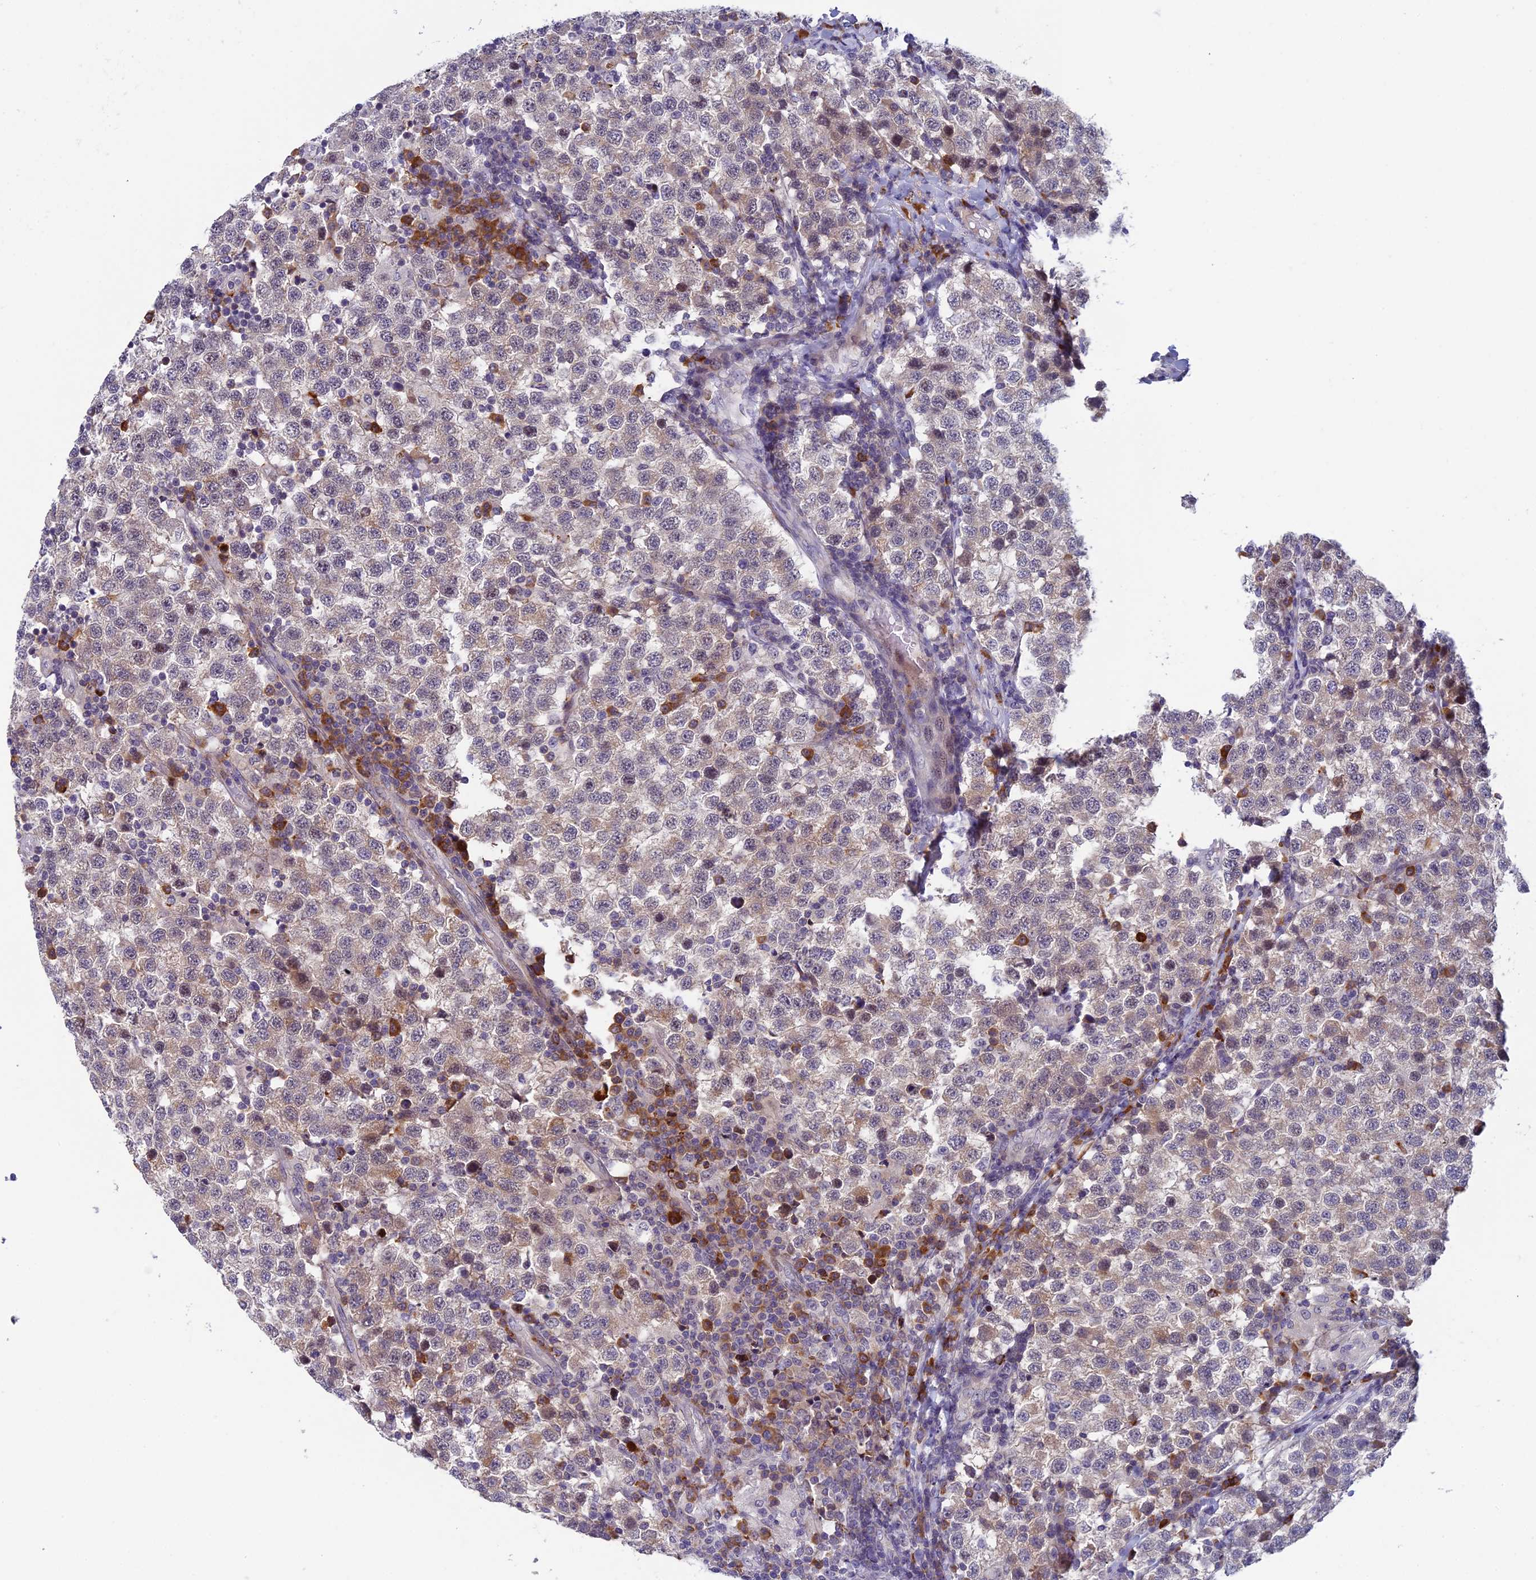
{"staining": {"intensity": "weak", "quantity": "<25%", "location": "cytoplasmic/membranous"}, "tissue": "testis cancer", "cell_type": "Tumor cells", "image_type": "cancer", "snomed": [{"axis": "morphology", "description": "Seminoma, NOS"}, {"axis": "topography", "description": "Testis"}], "caption": "Immunohistochemistry of seminoma (testis) displays no expression in tumor cells.", "gene": "CNEP1R1", "patient": {"sex": "male", "age": 34}}